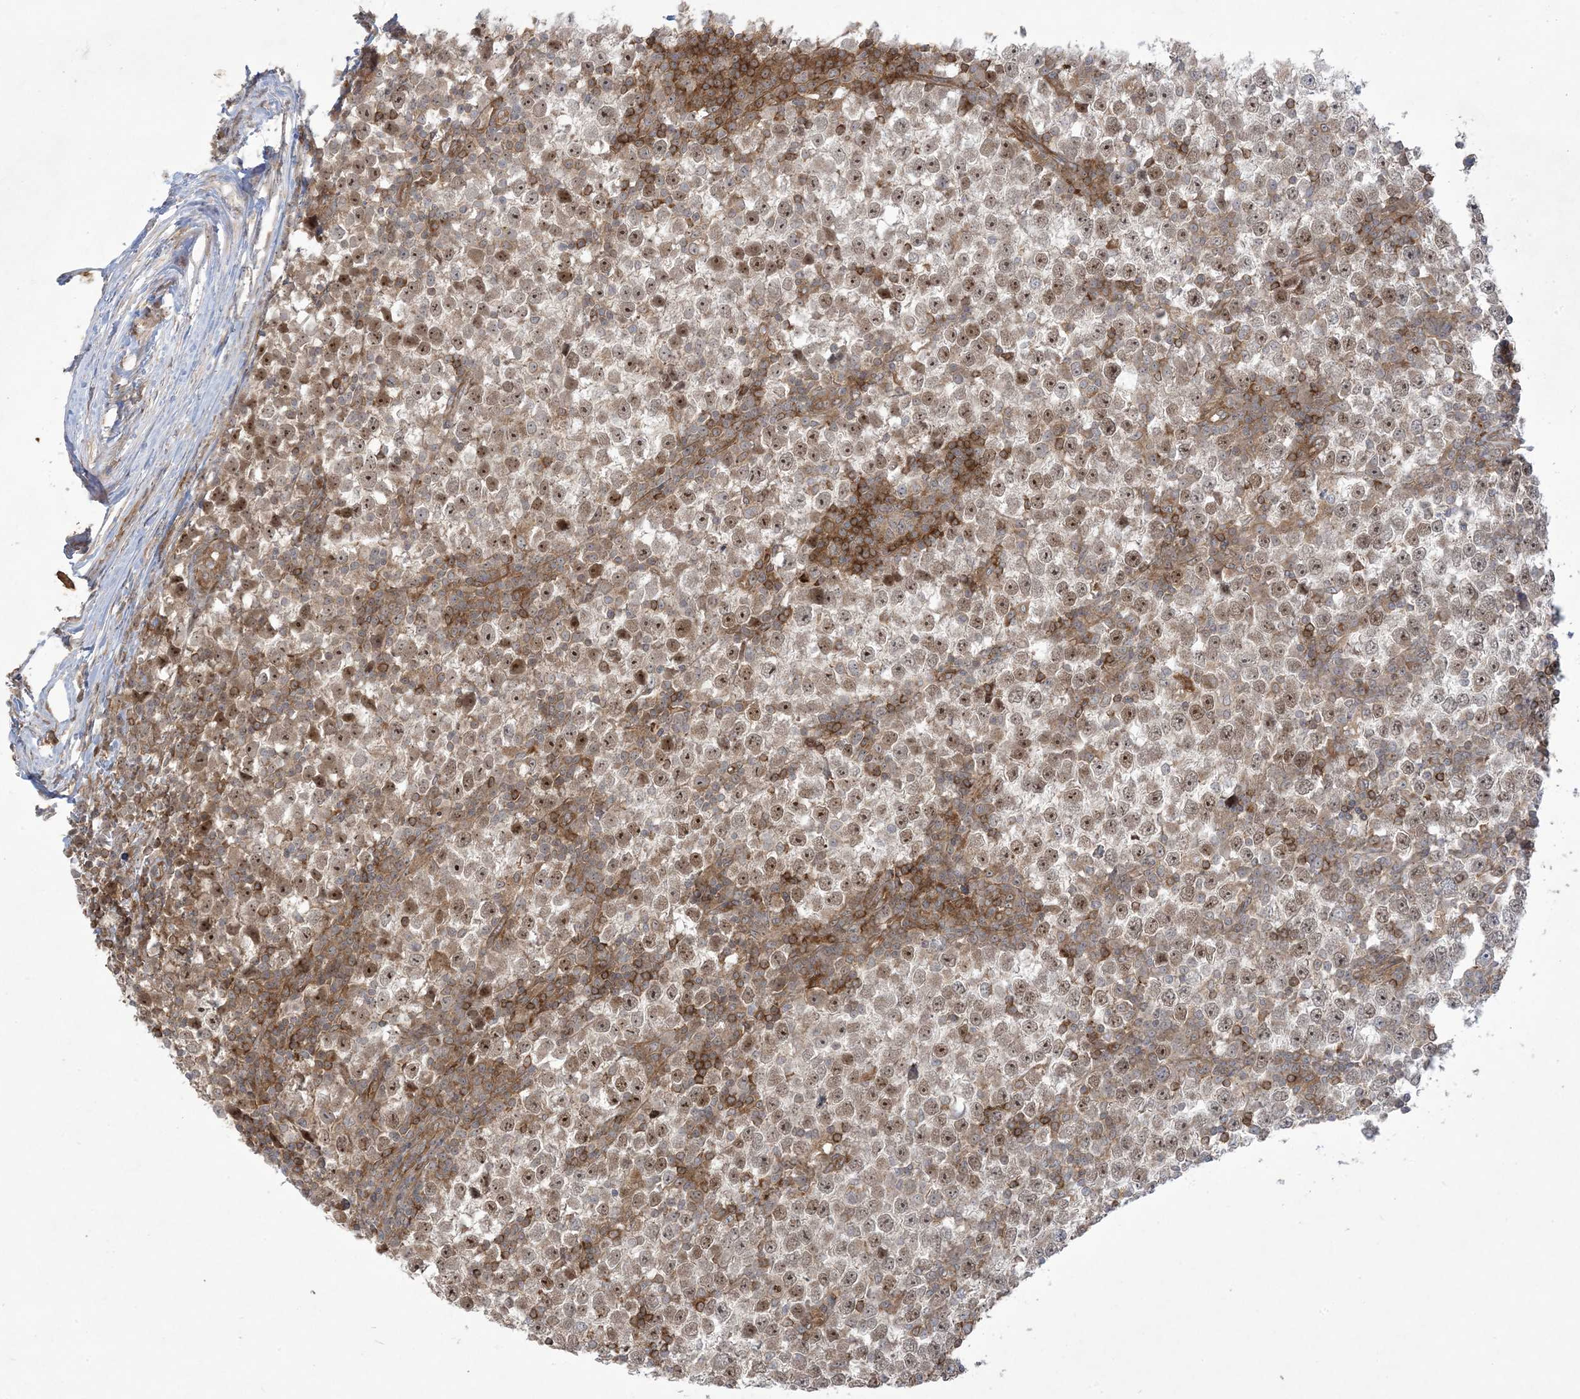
{"staining": {"intensity": "moderate", "quantity": "25%-75%", "location": "cytoplasmic/membranous,nuclear"}, "tissue": "testis cancer", "cell_type": "Tumor cells", "image_type": "cancer", "snomed": [{"axis": "morphology", "description": "Seminoma, NOS"}, {"axis": "topography", "description": "Testis"}], "caption": "Immunohistochemical staining of testis cancer (seminoma) shows medium levels of moderate cytoplasmic/membranous and nuclear protein positivity in about 25%-75% of tumor cells.", "gene": "SOGA3", "patient": {"sex": "male", "age": 65}}